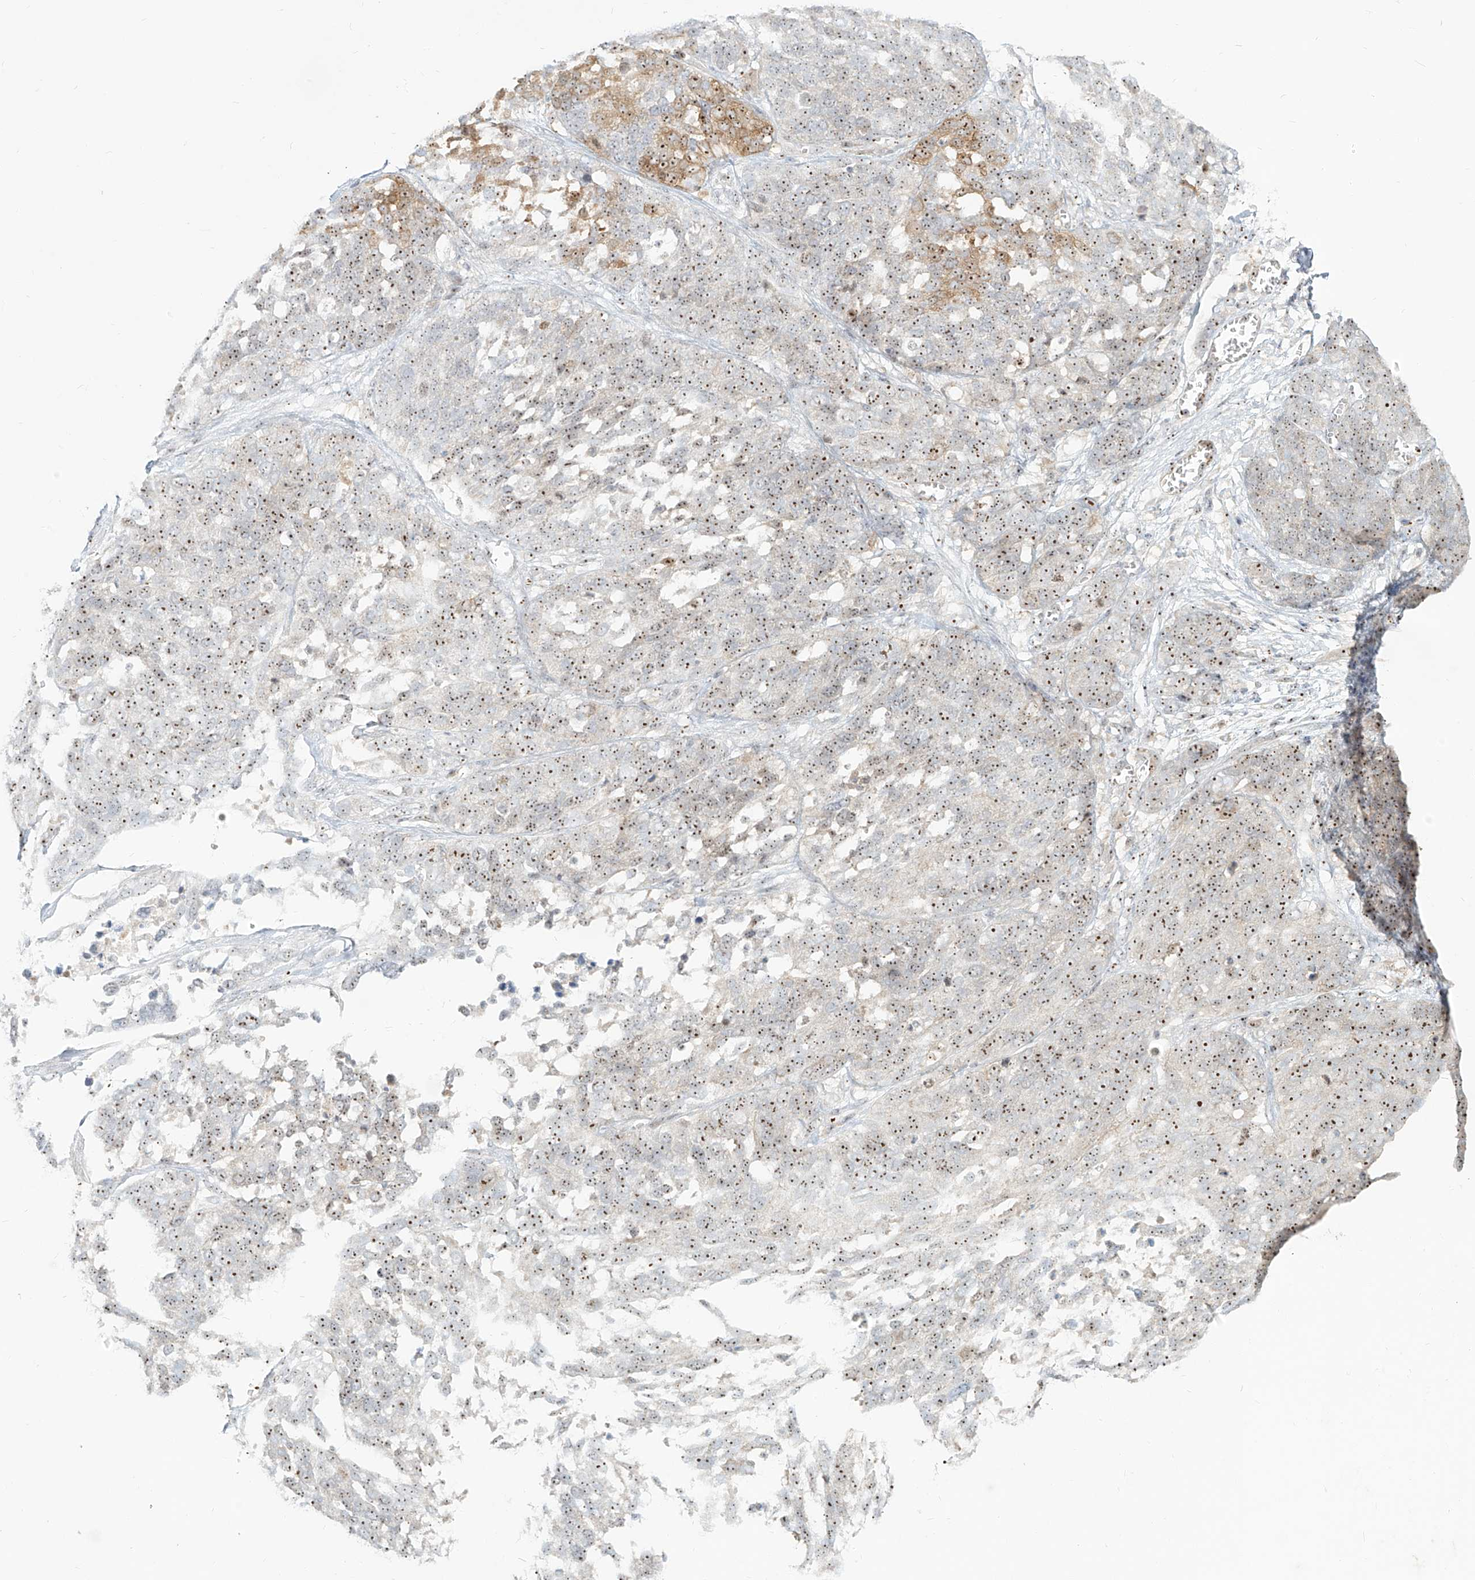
{"staining": {"intensity": "moderate", "quantity": ">75%", "location": "cytoplasmic/membranous,nuclear"}, "tissue": "ovarian cancer", "cell_type": "Tumor cells", "image_type": "cancer", "snomed": [{"axis": "morphology", "description": "Cystadenocarcinoma, serous, NOS"}, {"axis": "topography", "description": "Ovary"}], "caption": "Protein staining reveals moderate cytoplasmic/membranous and nuclear staining in about >75% of tumor cells in ovarian cancer.", "gene": "BYSL", "patient": {"sex": "female", "age": 44}}